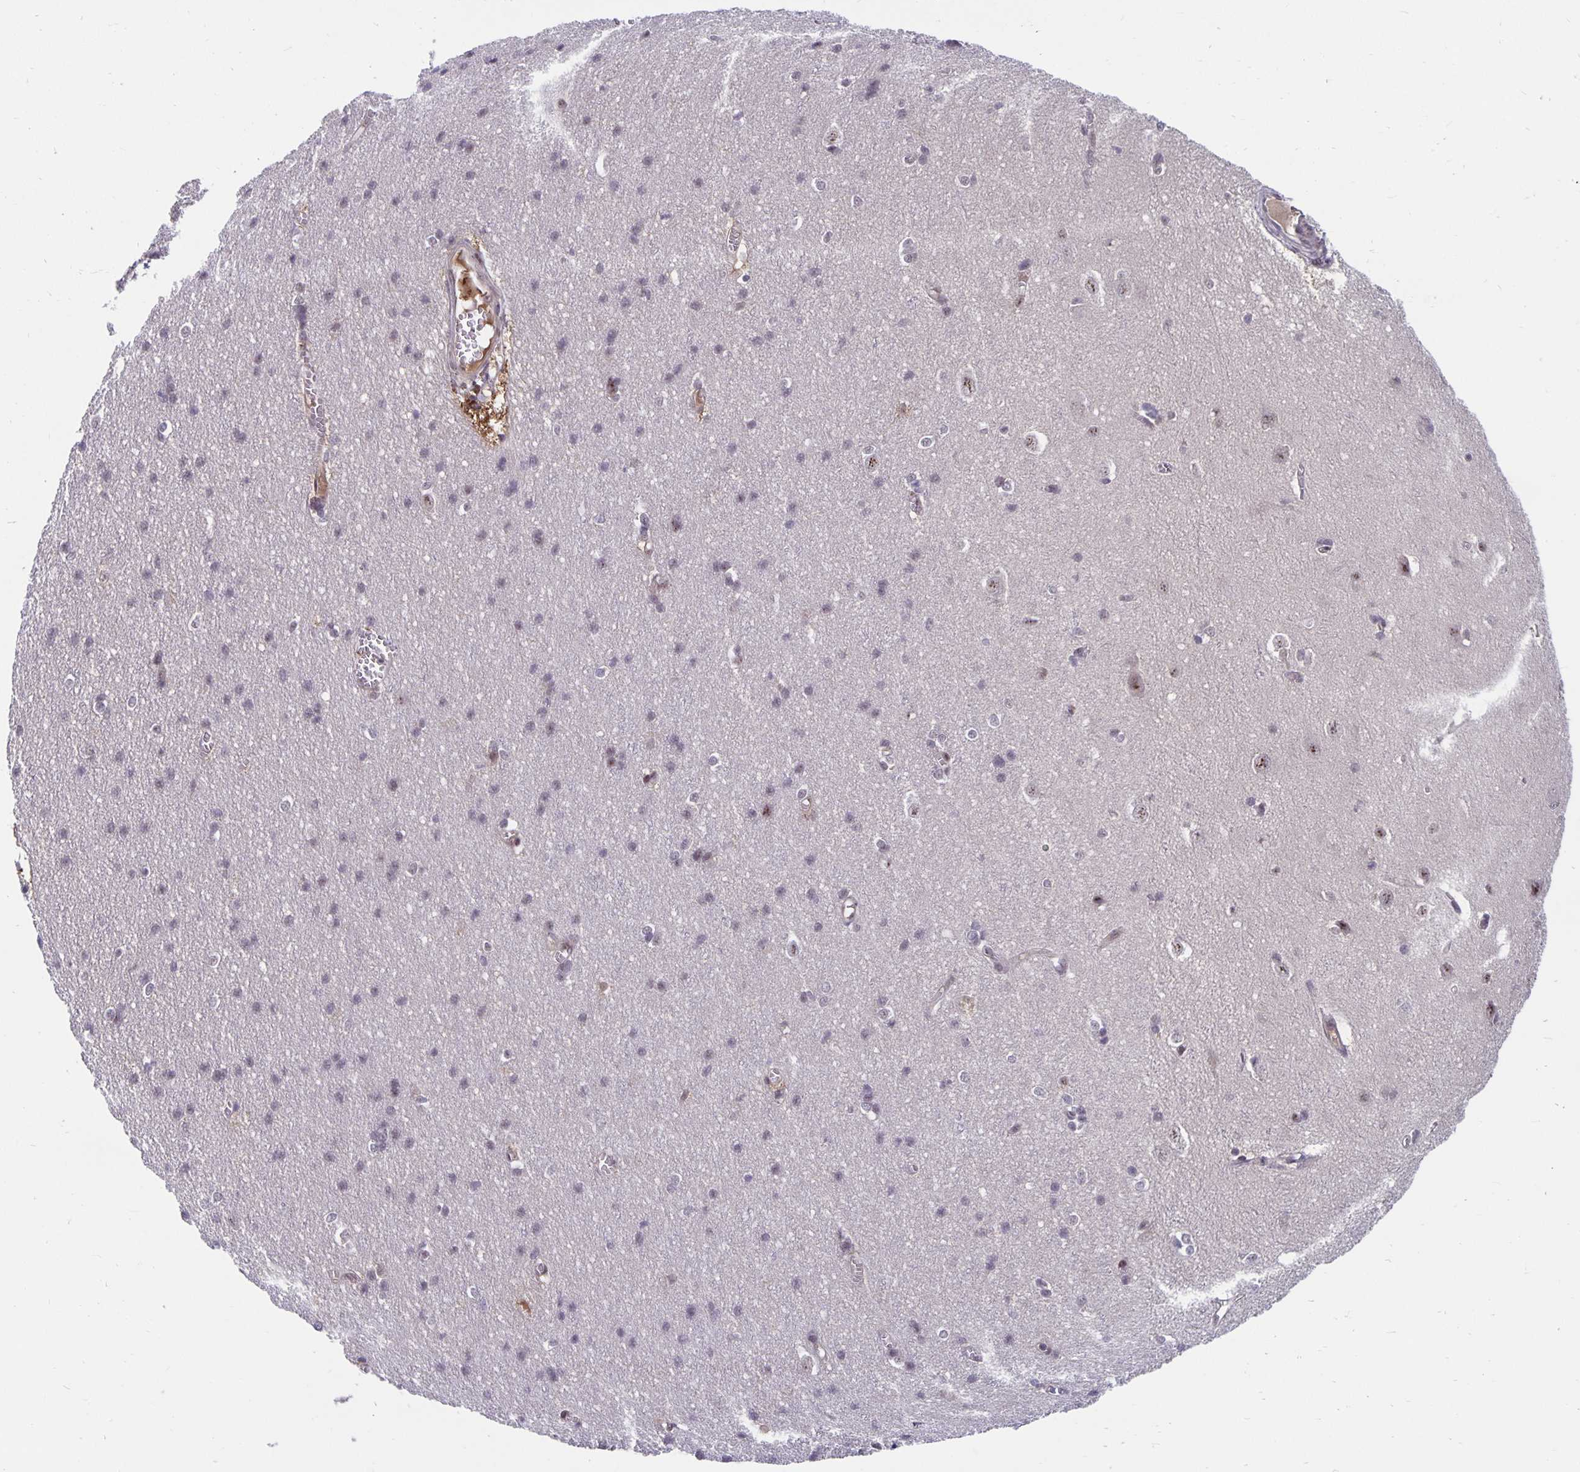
{"staining": {"intensity": "weak", "quantity": "25%-75%", "location": "nuclear"}, "tissue": "cerebral cortex", "cell_type": "Endothelial cells", "image_type": "normal", "snomed": [{"axis": "morphology", "description": "Normal tissue, NOS"}, {"axis": "topography", "description": "Cerebral cortex"}], "caption": "DAB immunohistochemical staining of normal cerebral cortex demonstrates weak nuclear protein positivity in approximately 25%-75% of endothelial cells.", "gene": "EXOC6B", "patient": {"sex": "male", "age": 37}}